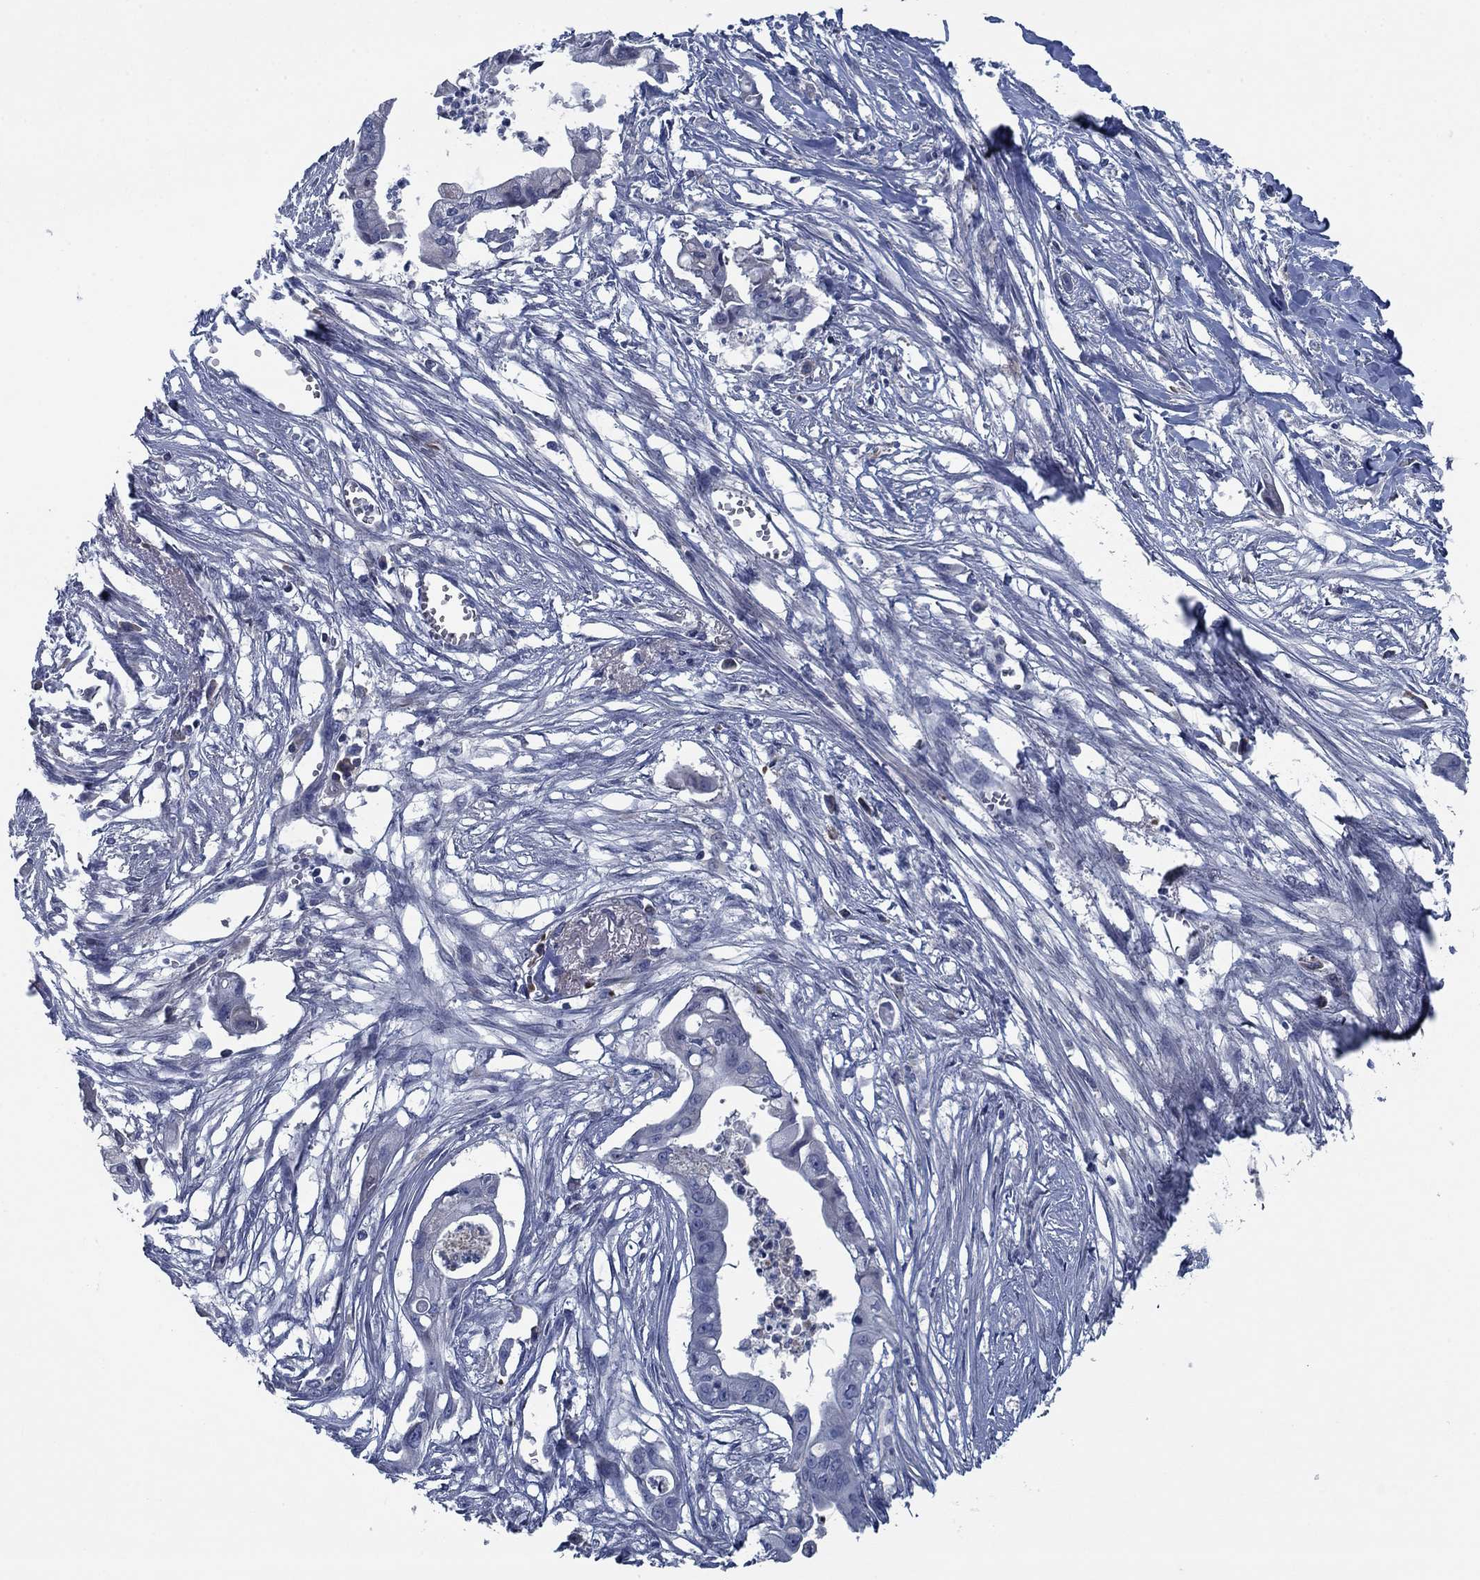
{"staining": {"intensity": "negative", "quantity": "none", "location": "none"}, "tissue": "pancreatic cancer", "cell_type": "Tumor cells", "image_type": "cancer", "snomed": [{"axis": "morphology", "description": "Normal tissue, NOS"}, {"axis": "morphology", "description": "Adenocarcinoma, NOS"}, {"axis": "topography", "description": "Pancreas"}], "caption": "This micrograph is of adenocarcinoma (pancreatic) stained with immunohistochemistry to label a protein in brown with the nuclei are counter-stained blue. There is no staining in tumor cells.", "gene": "PNMA8A", "patient": {"sex": "female", "age": 58}}